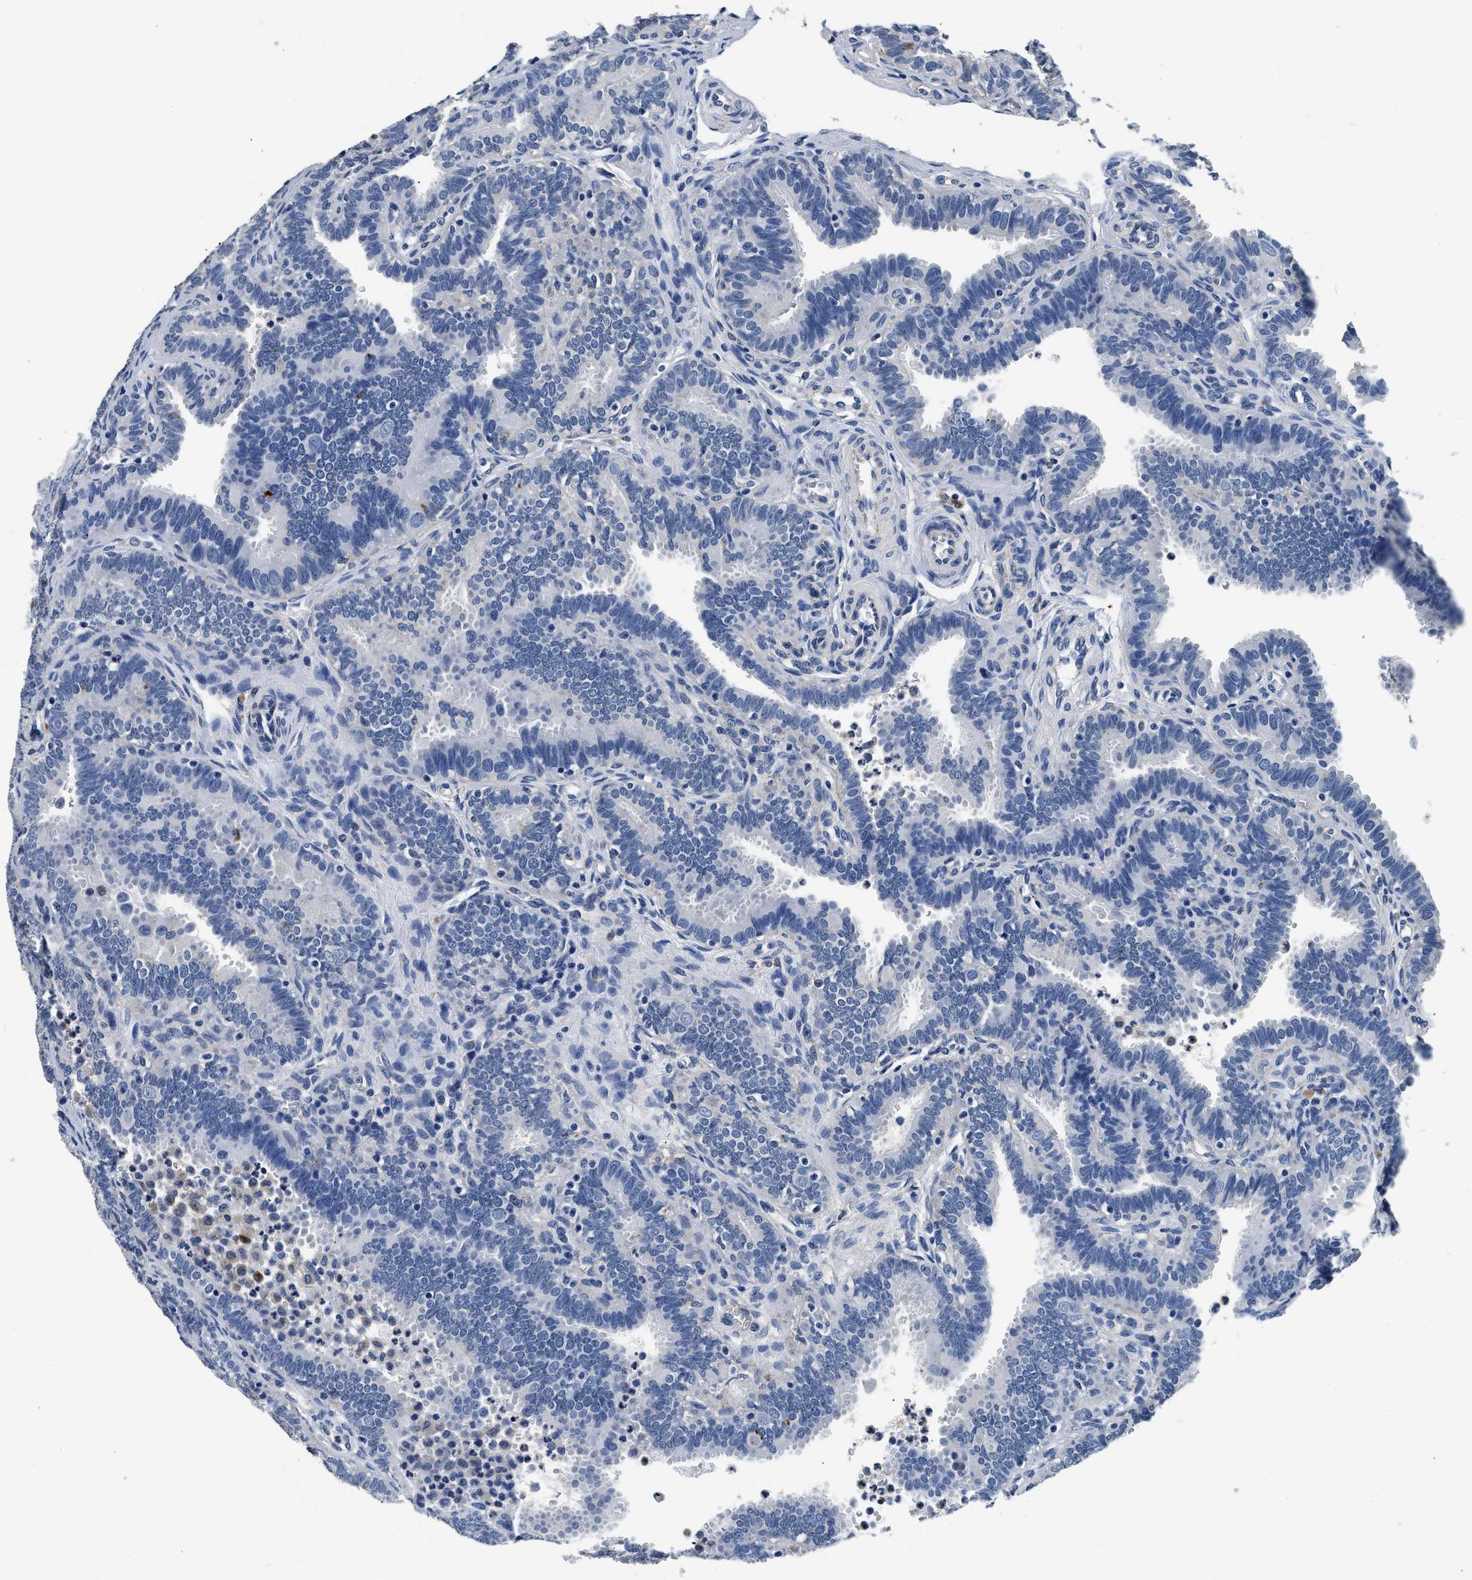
{"staining": {"intensity": "negative", "quantity": "none", "location": "none"}, "tissue": "fallopian tube", "cell_type": "Glandular cells", "image_type": "normal", "snomed": [{"axis": "morphology", "description": "Normal tissue, NOS"}, {"axis": "topography", "description": "Fallopian tube"}, {"axis": "topography", "description": "Placenta"}], "caption": "DAB immunohistochemical staining of benign human fallopian tube demonstrates no significant staining in glandular cells. (Immunohistochemistry, brightfield microscopy, high magnification).", "gene": "GRN", "patient": {"sex": "female", "age": 34}}